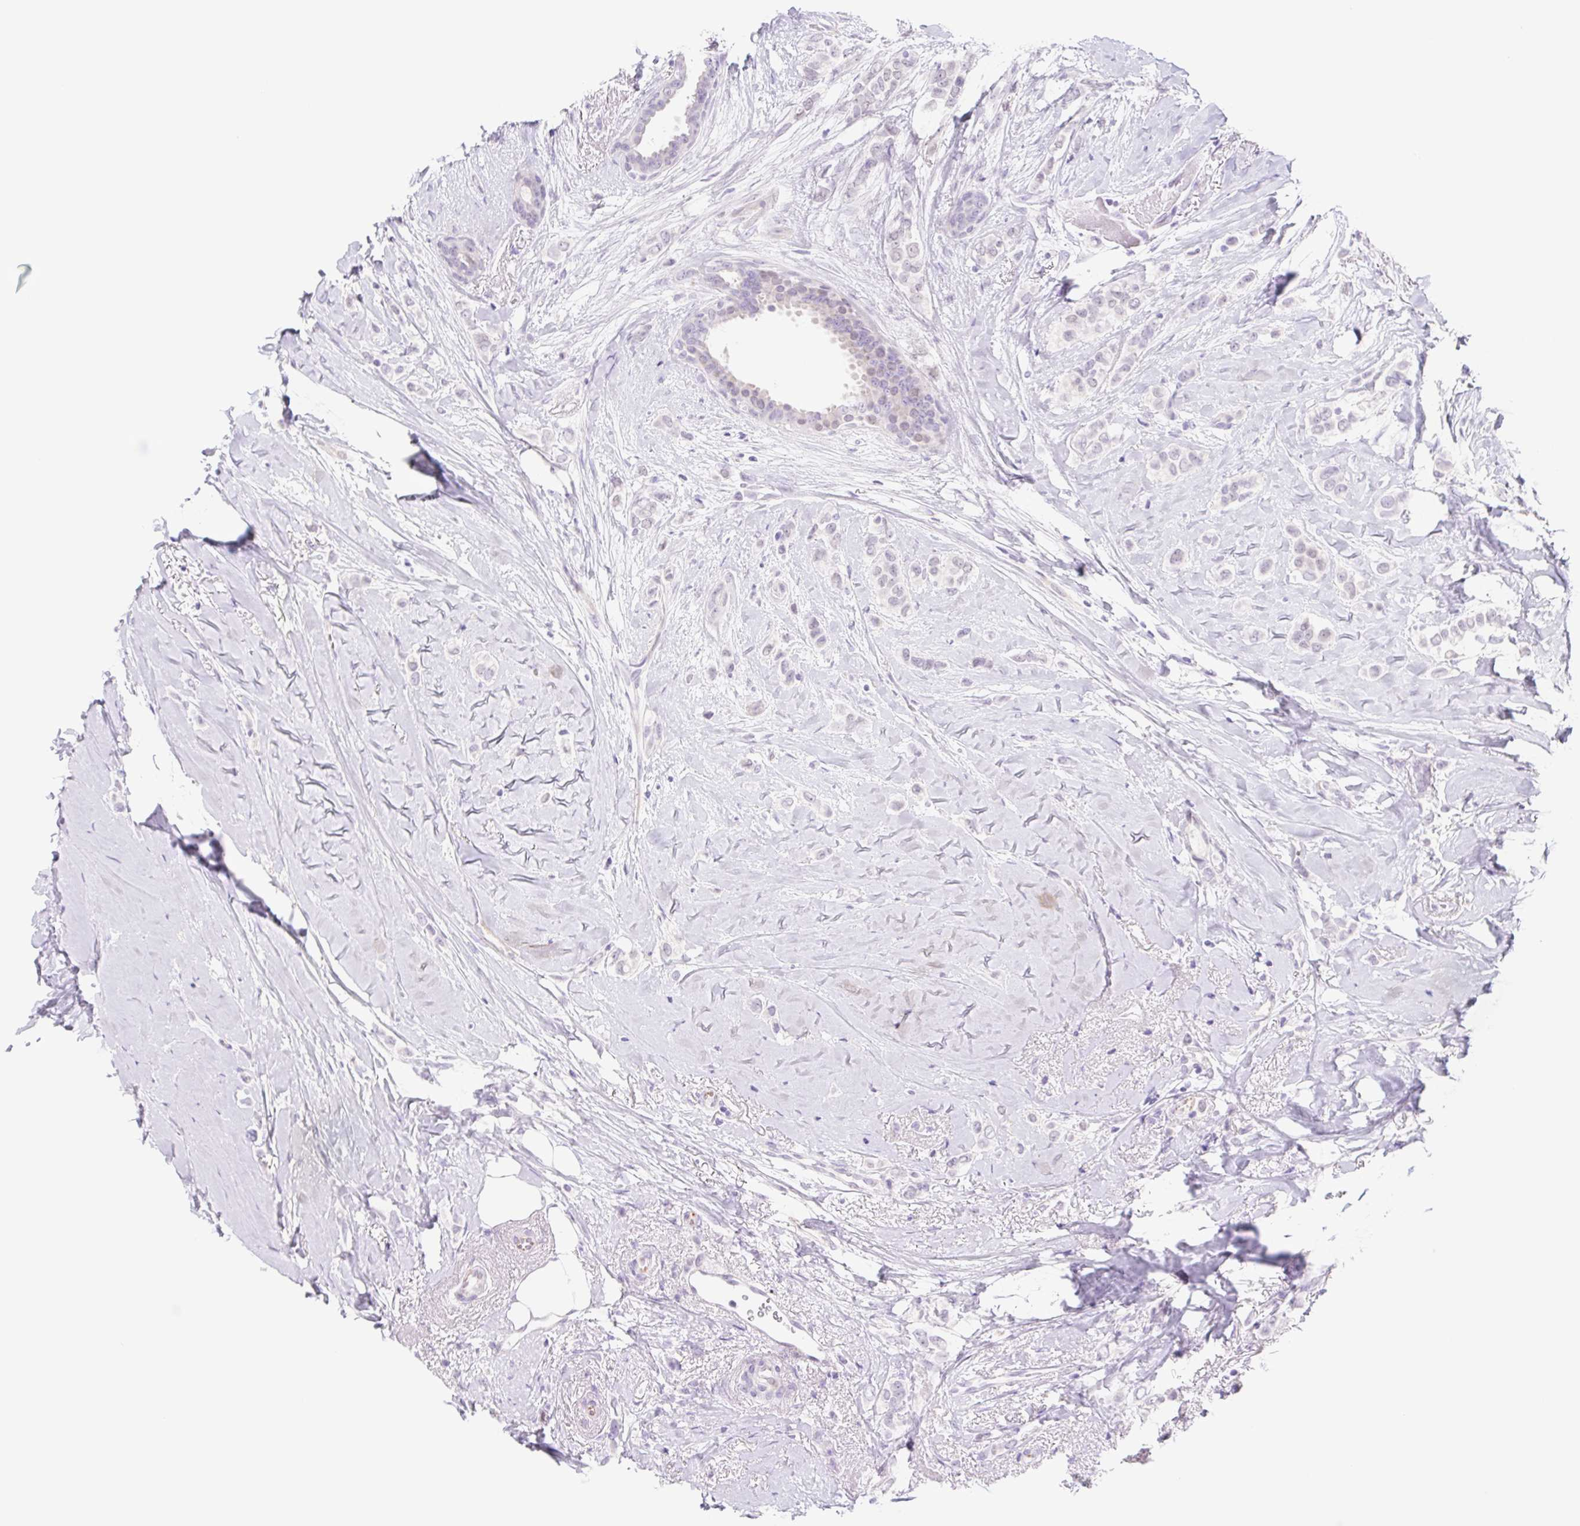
{"staining": {"intensity": "negative", "quantity": "none", "location": "none"}, "tissue": "breast cancer", "cell_type": "Tumor cells", "image_type": "cancer", "snomed": [{"axis": "morphology", "description": "Lobular carcinoma"}, {"axis": "topography", "description": "Breast"}], "caption": "A high-resolution image shows immunohistochemistry (IHC) staining of breast lobular carcinoma, which displays no significant staining in tumor cells. Brightfield microscopy of immunohistochemistry stained with DAB (3,3'-diaminobenzidine) (brown) and hematoxylin (blue), captured at high magnification.", "gene": "CYP21A2", "patient": {"sex": "female", "age": 66}}